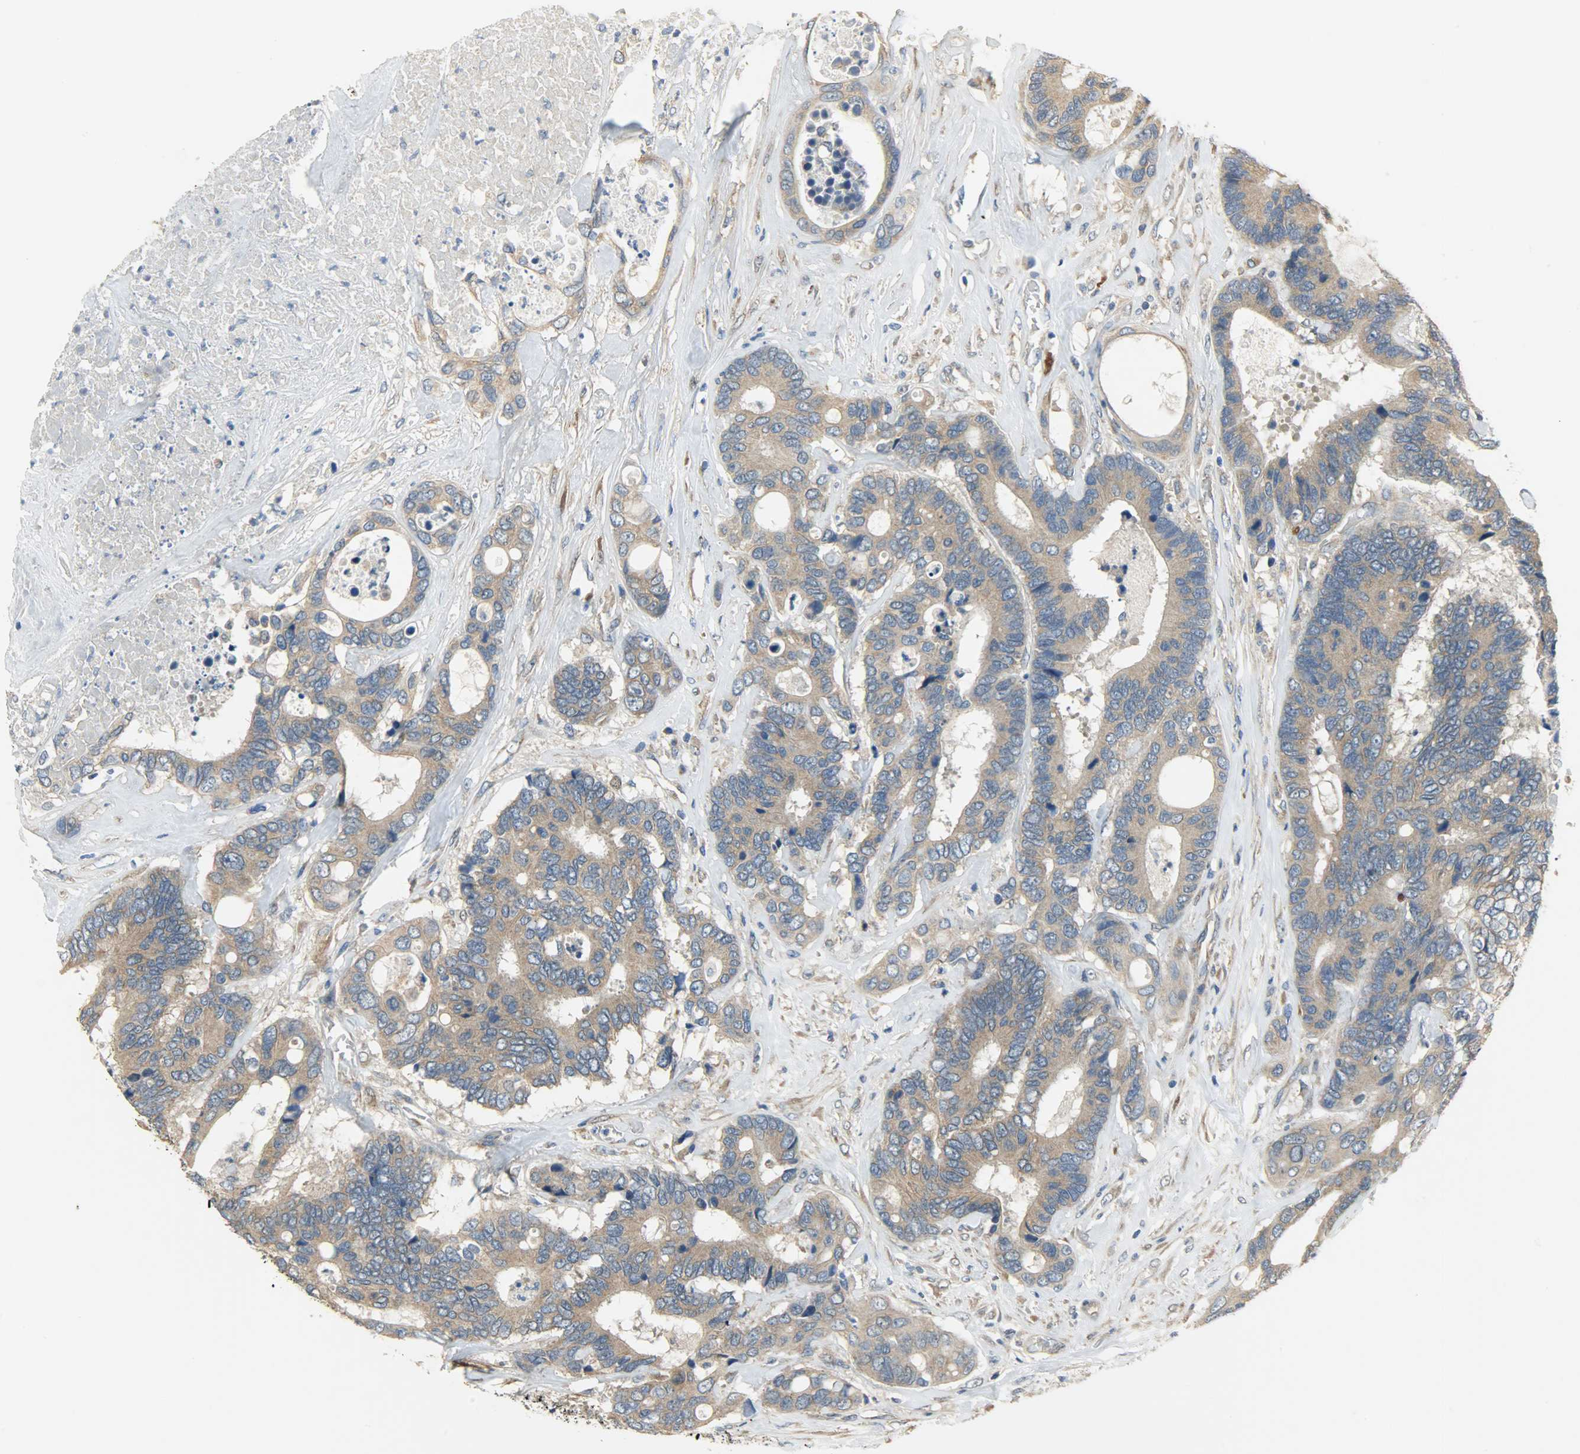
{"staining": {"intensity": "moderate", "quantity": ">75%", "location": "cytoplasmic/membranous"}, "tissue": "colorectal cancer", "cell_type": "Tumor cells", "image_type": "cancer", "snomed": [{"axis": "morphology", "description": "Adenocarcinoma, NOS"}, {"axis": "topography", "description": "Rectum"}], "caption": "Tumor cells demonstrate medium levels of moderate cytoplasmic/membranous expression in about >75% of cells in colorectal cancer.", "gene": "C1orf198", "patient": {"sex": "male", "age": 55}}